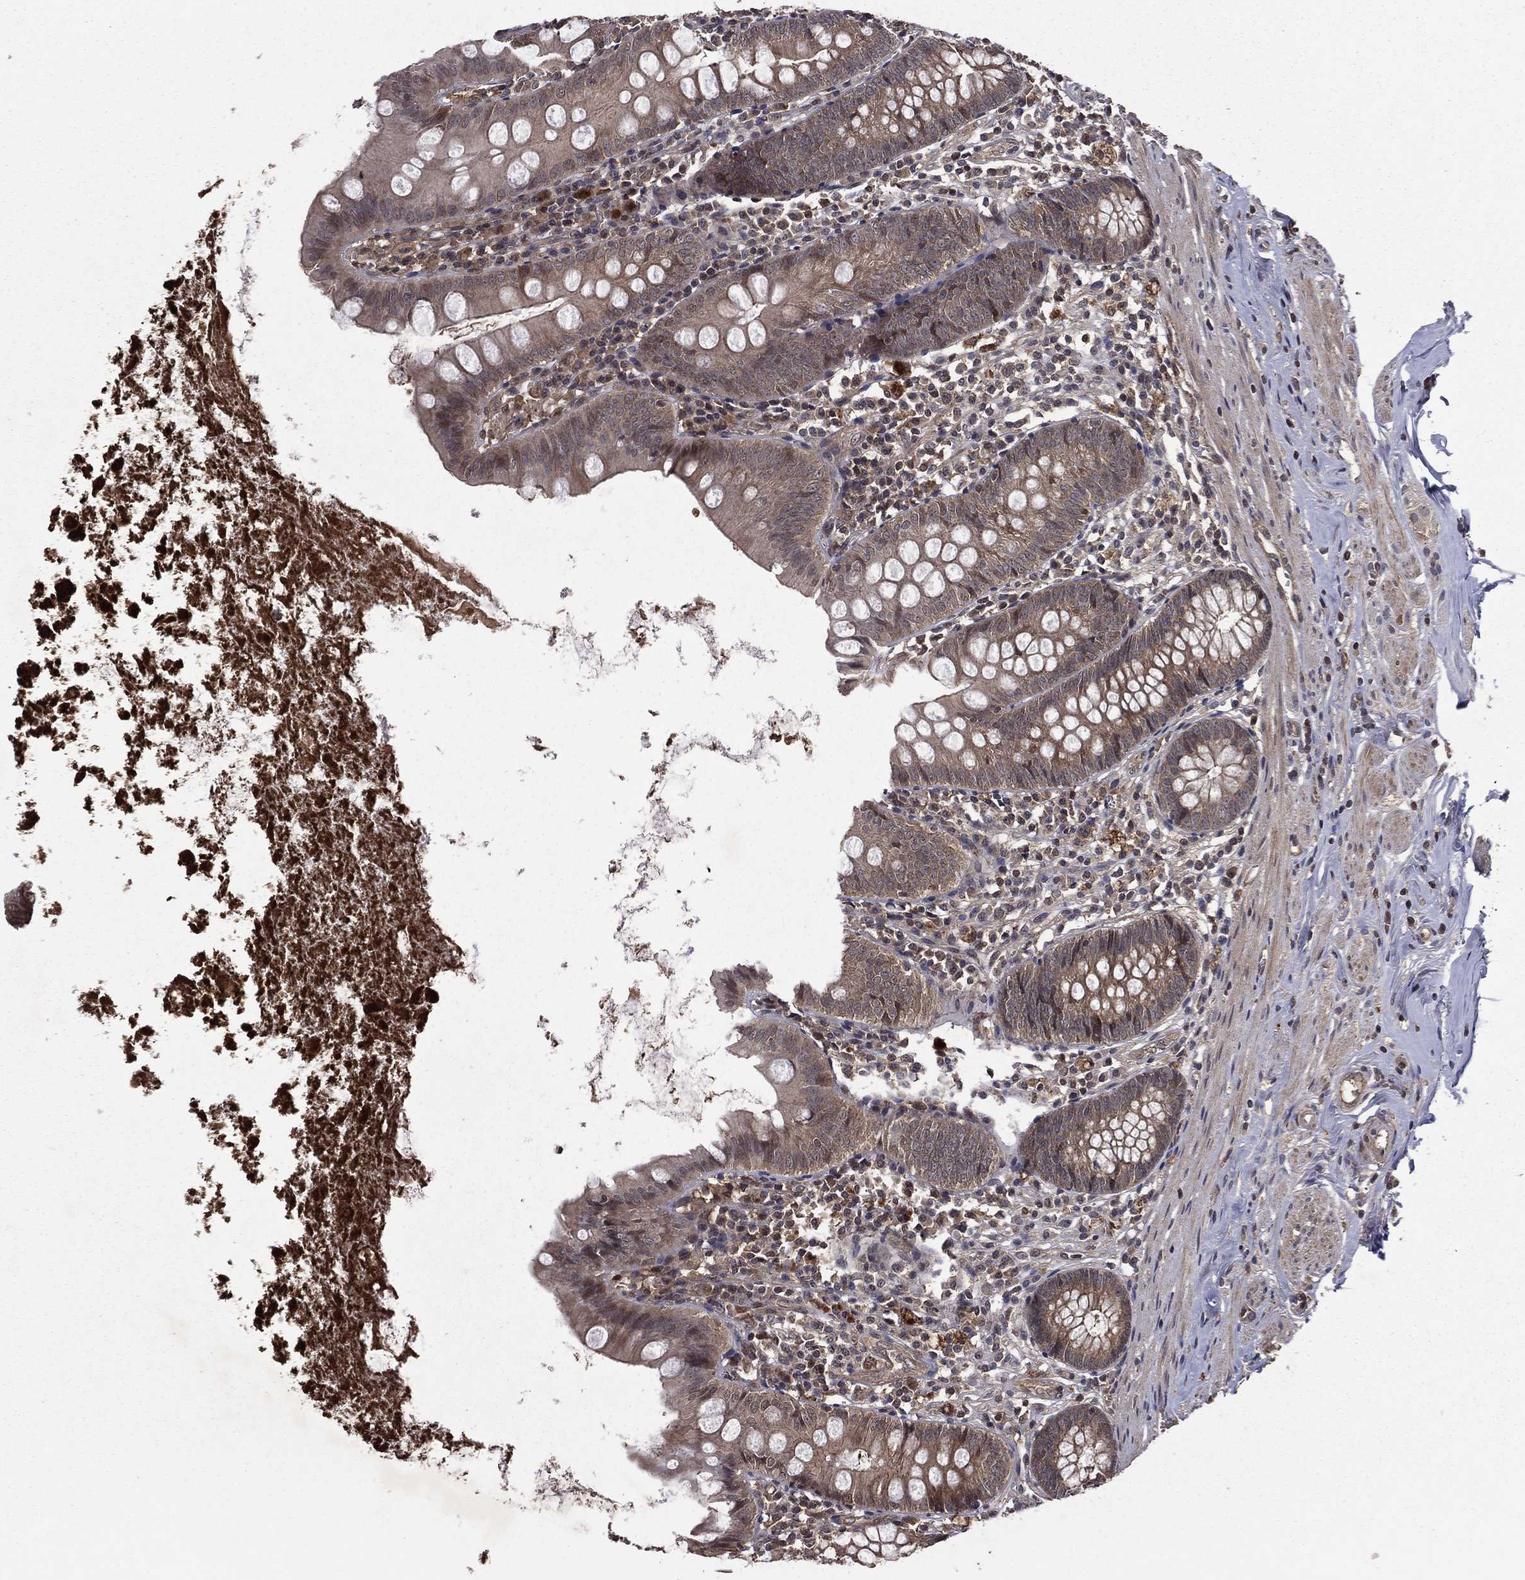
{"staining": {"intensity": "moderate", "quantity": "<25%", "location": "cytoplasmic/membranous"}, "tissue": "appendix", "cell_type": "Glandular cells", "image_type": "normal", "snomed": [{"axis": "morphology", "description": "Normal tissue, NOS"}, {"axis": "topography", "description": "Appendix"}], "caption": "Glandular cells show low levels of moderate cytoplasmic/membranous positivity in about <25% of cells in normal human appendix. (Brightfield microscopy of DAB IHC at high magnification).", "gene": "FGD1", "patient": {"sex": "female", "age": 82}}